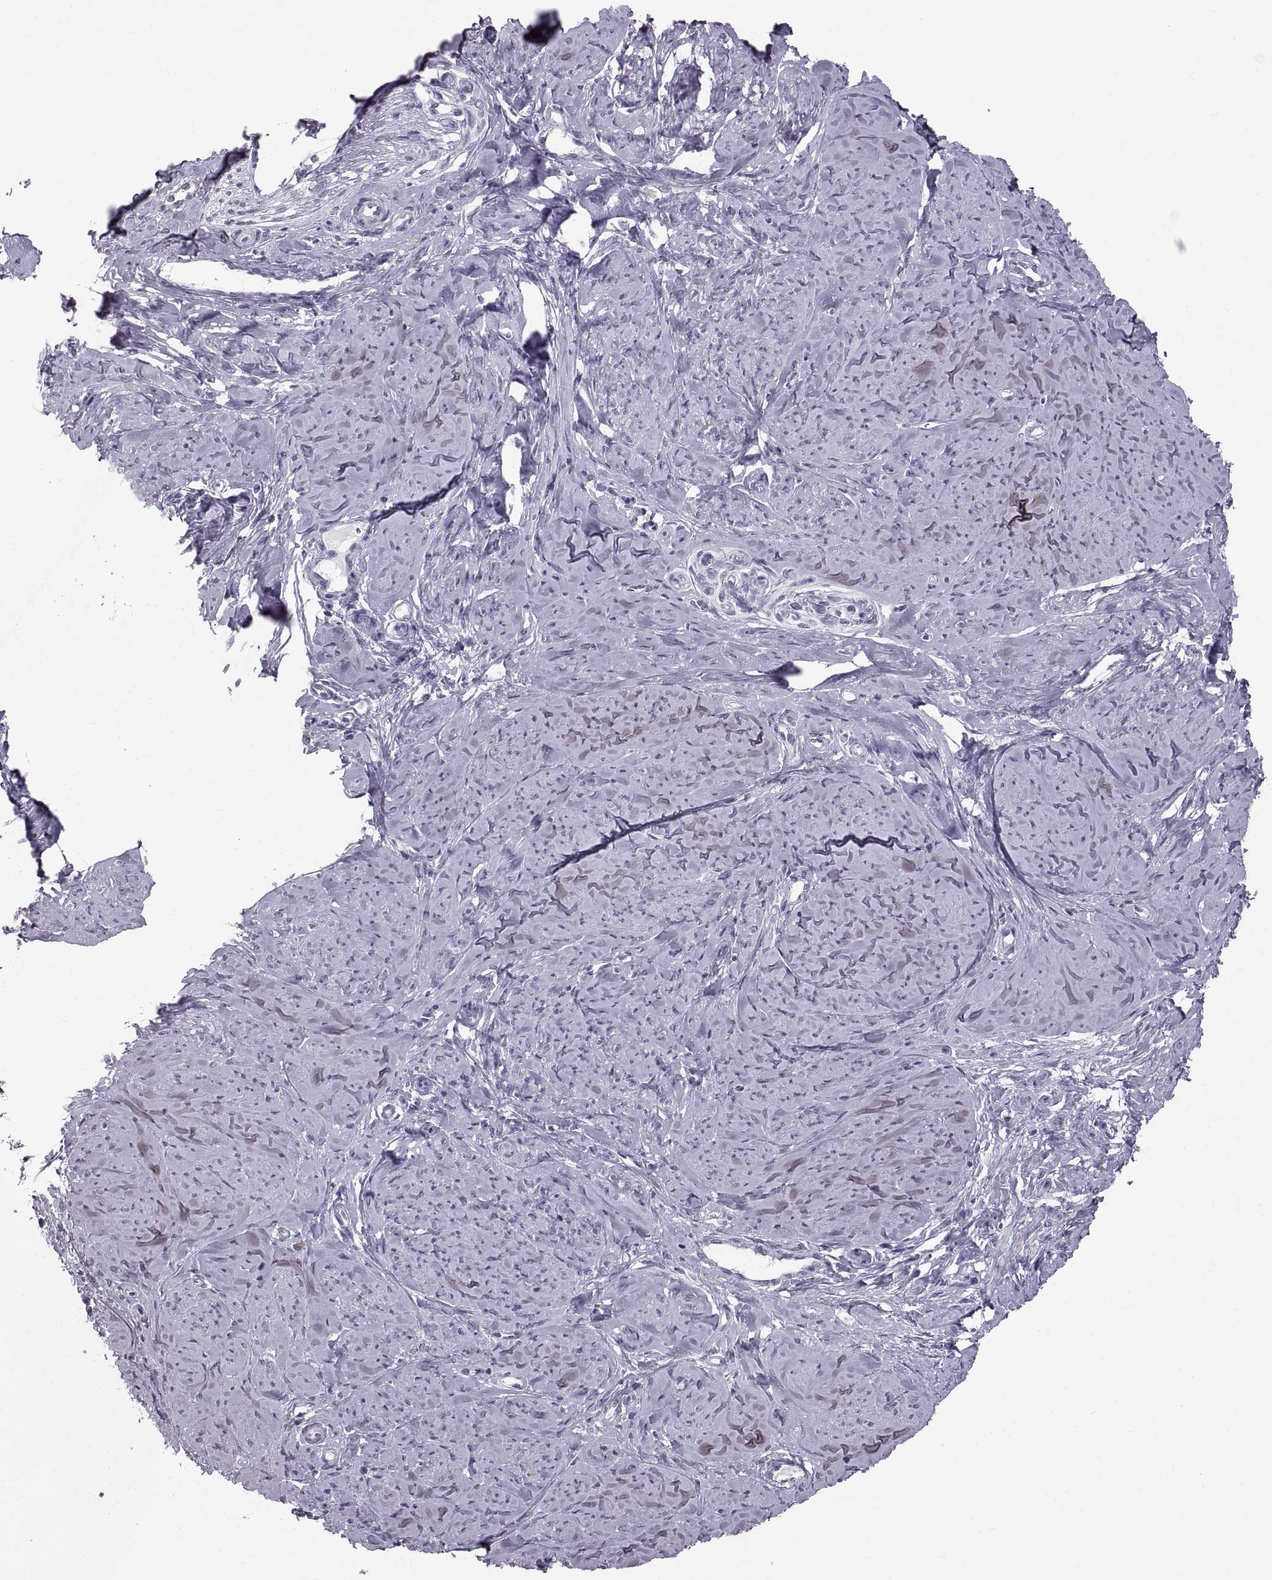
{"staining": {"intensity": "negative", "quantity": "none", "location": "none"}, "tissue": "smooth muscle", "cell_type": "Smooth muscle cells", "image_type": "normal", "snomed": [{"axis": "morphology", "description": "Normal tissue, NOS"}, {"axis": "topography", "description": "Smooth muscle"}], "caption": "The image demonstrates no staining of smooth muscle cells in benign smooth muscle.", "gene": "SPACDR", "patient": {"sex": "female", "age": 48}}